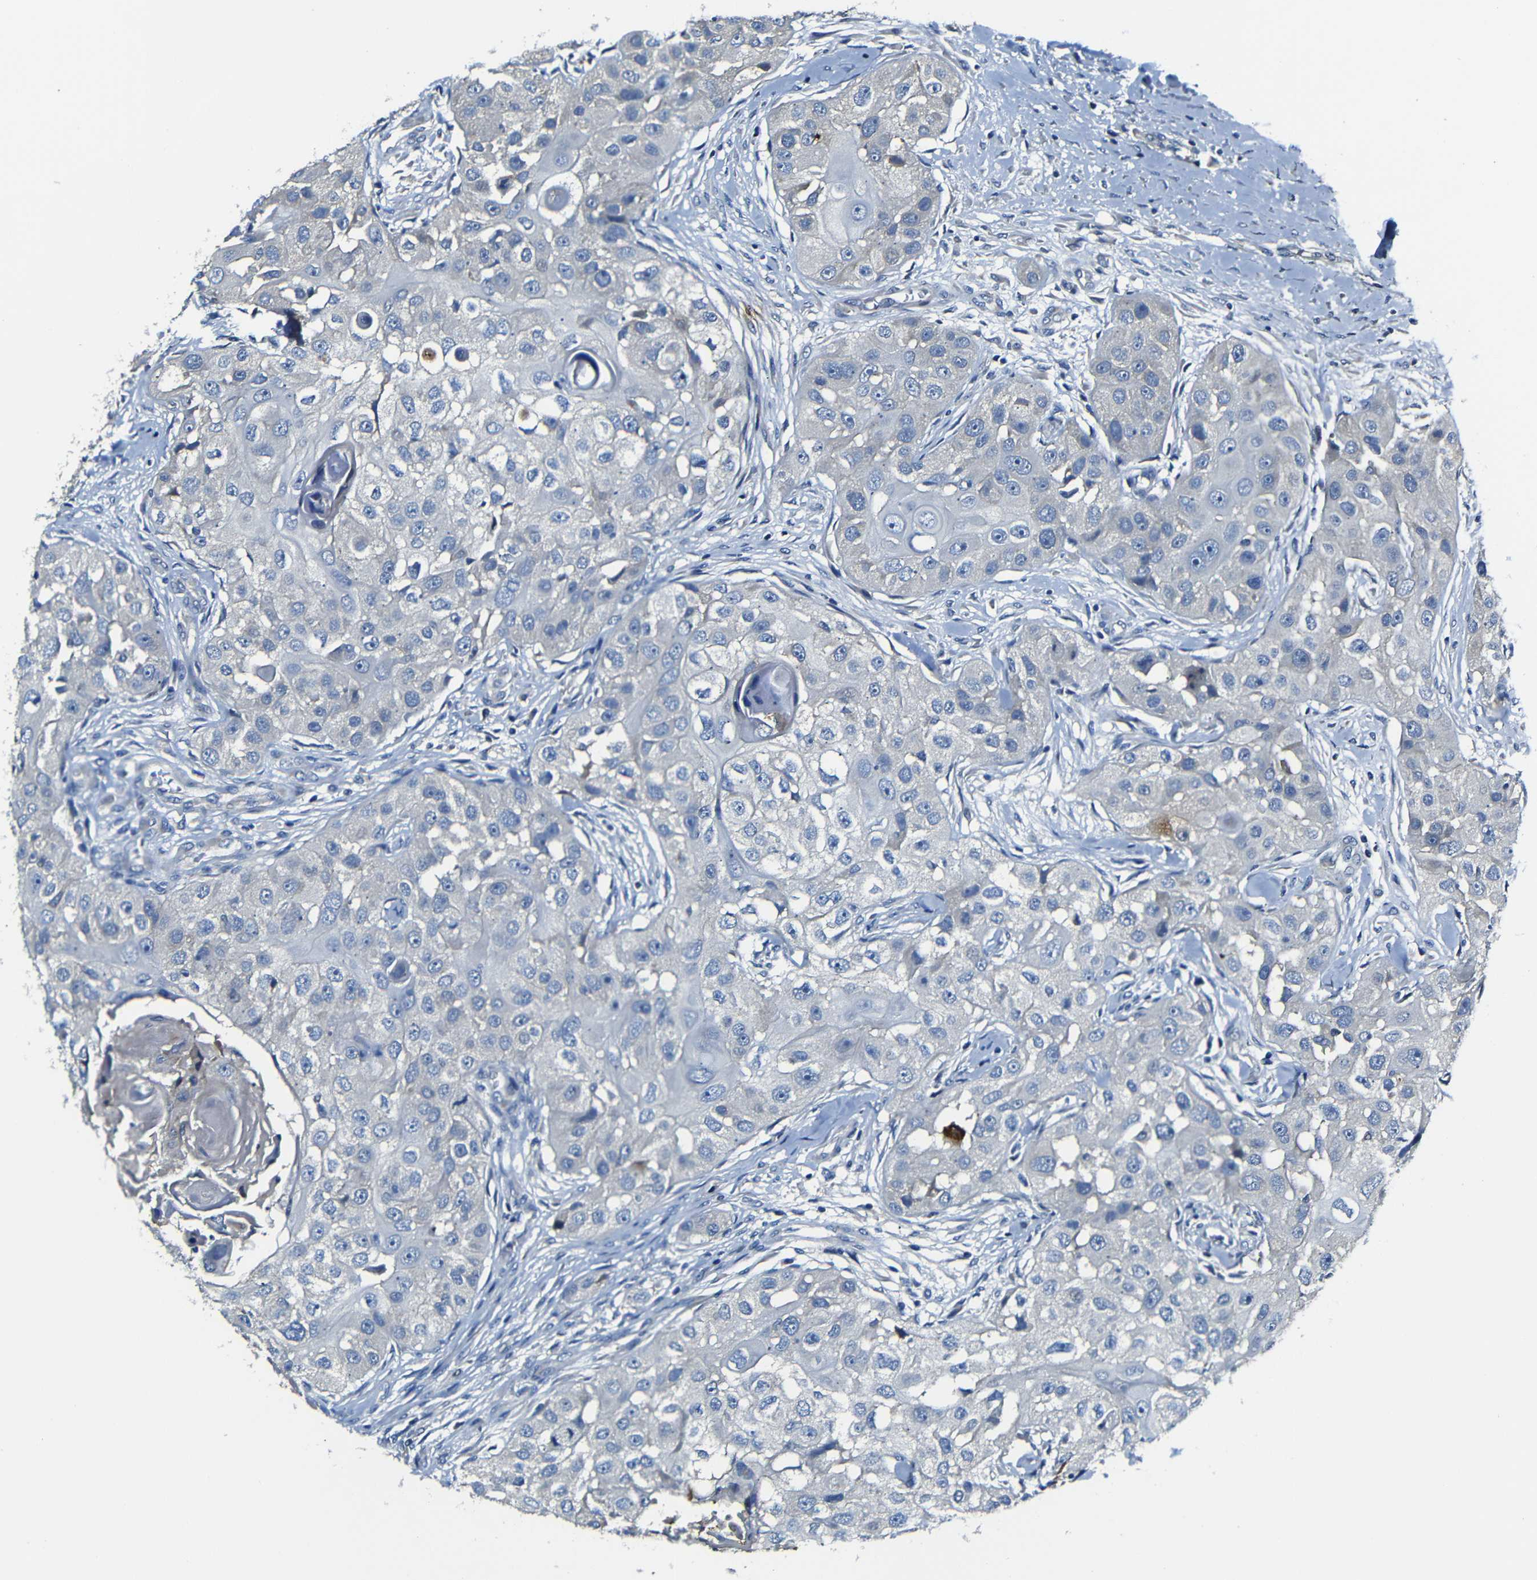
{"staining": {"intensity": "negative", "quantity": "none", "location": "none"}, "tissue": "head and neck cancer", "cell_type": "Tumor cells", "image_type": "cancer", "snomed": [{"axis": "morphology", "description": "Normal tissue, NOS"}, {"axis": "morphology", "description": "Squamous cell carcinoma, NOS"}, {"axis": "topography", "description": "Skeletal muscle"}, {"axis": "topography", "description": "Head-Neck"}], "caption": "Photomicrograph shows no protein positivity in tumor cells of head and neck cancer (squamous cell carcinoma) tissue.", "gene": "AFDN", "patient": {"sex": "male", "age": 51}}